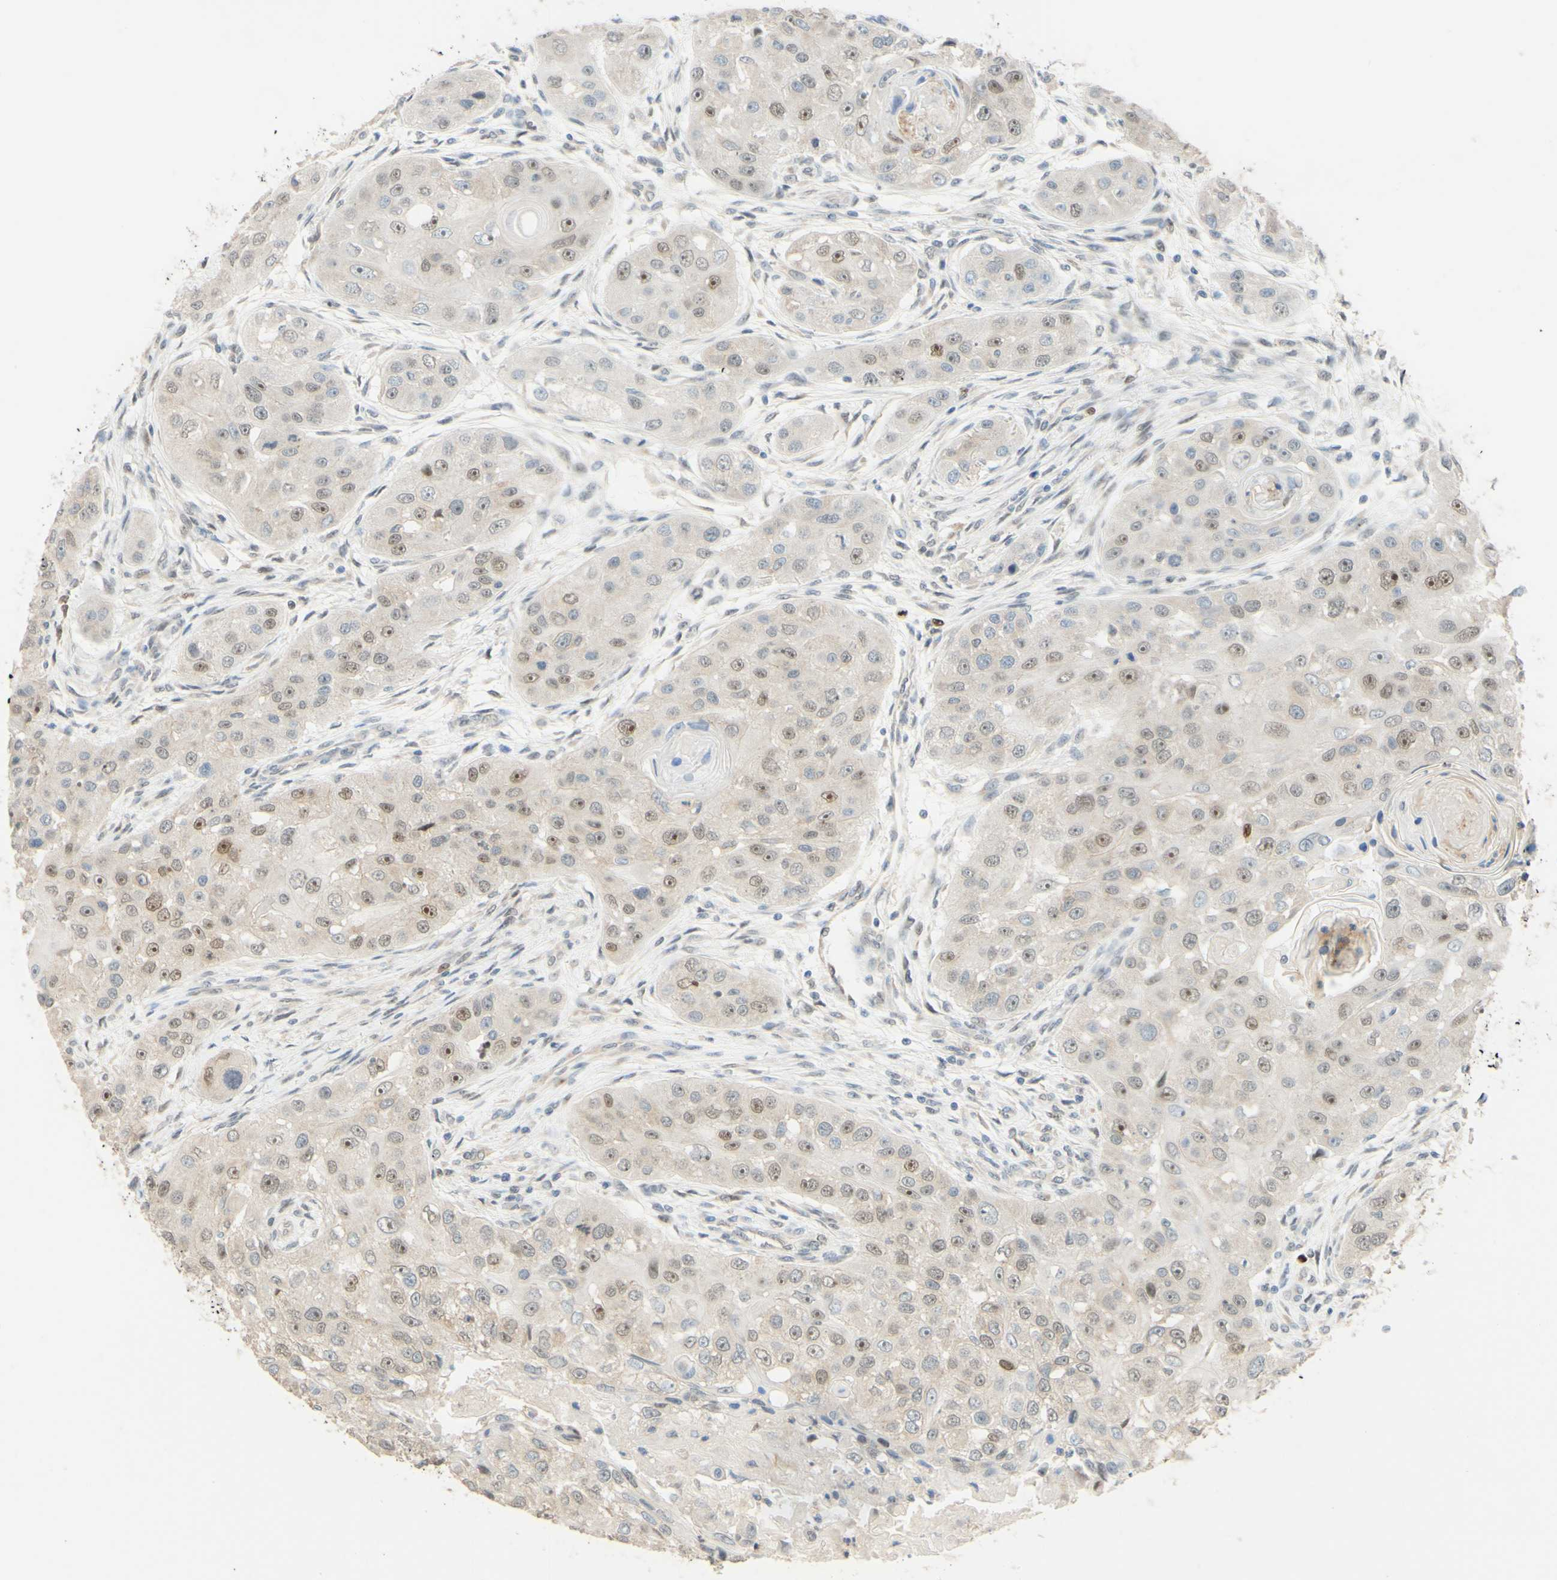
{"staining": {"intensity": "weak", "quantity": "25%-75%", "location": "nuclear"}, "tissue": "head and neck cancer", "cell_type": "Tumor cells", "image_type": "cancer", "snomed": [{"axis": "morphology", "description": "Normal tissue, NOS"}, {"axis": "morphology", "description": "Squamous cell carcinoma, NOS"}, {"axis": "topography", "description": "Skeletal muscle"}, {"axis": "topography", "description": "Head-Neck"}], "caption": "A high-resolution micrograph shows IHC staining of head and neck squamous cell carcinoma, which demonstrates weak nuclear positivity in about 25%-75% of tumor cells.", "gene": "POLB", "patient": {"sex": "male", "age": 51}}